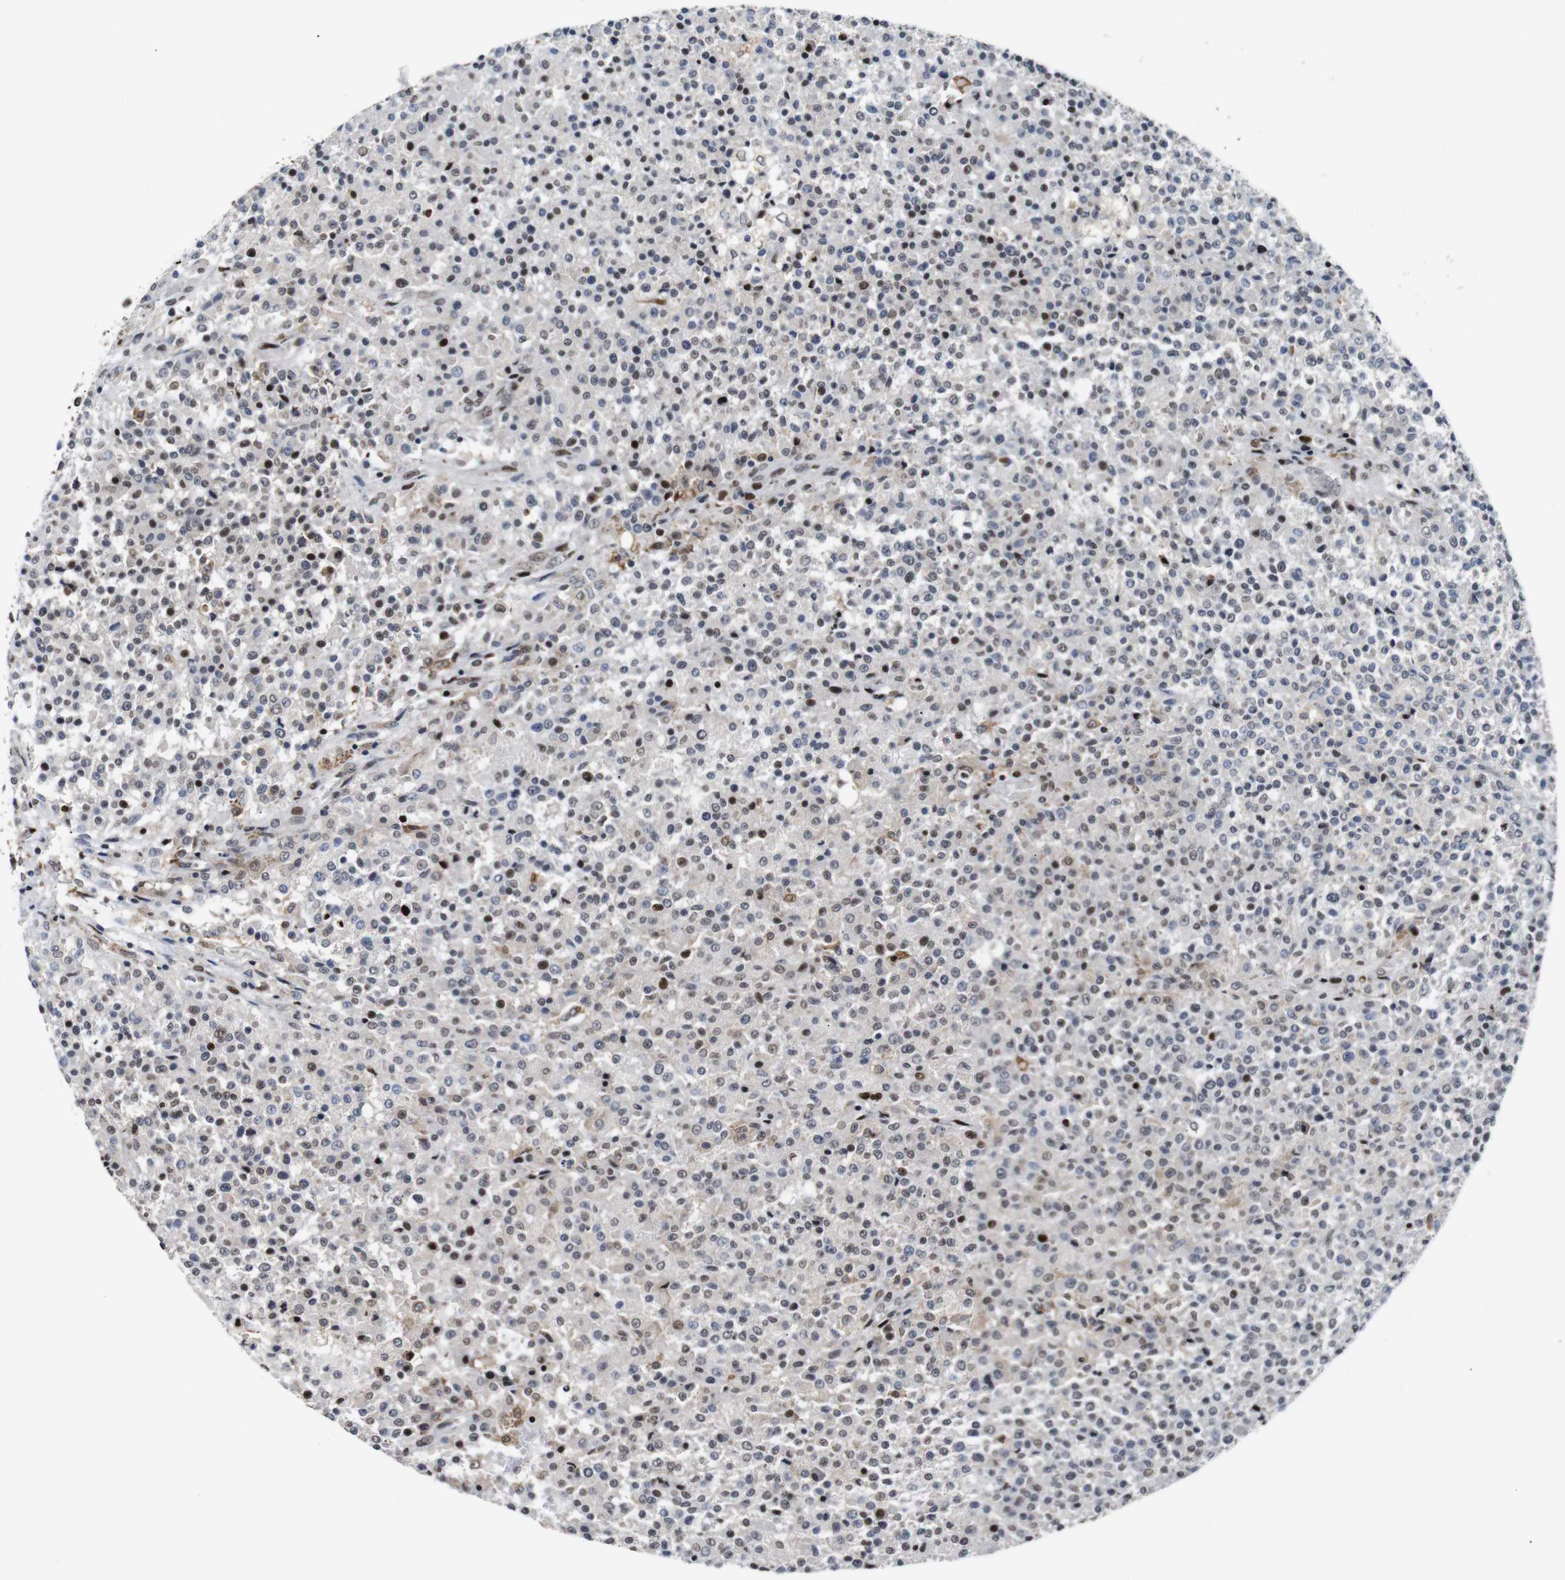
{"staining": {"intensity": "weak", "quantity": "25%-75%", "location": "nuclear"}, "tissue": "testis cancer", "cell_type": "Tumor cells", "image_type": "cancer", "snomed": [{"axis": "morphology", "description": "Seminoma, NOS"}, {"axis": "topography", "description": "Testis"}], "caption": "DAB (3,3'-diaminobenzidine) immunohistochemical staining of human seminoma (testis) reveals weak nuclear protein positivity in approximately 25%-75% of tumor cells.", "gene": "EIF4G1", "patient": {"sex": "male", "age": 59}}